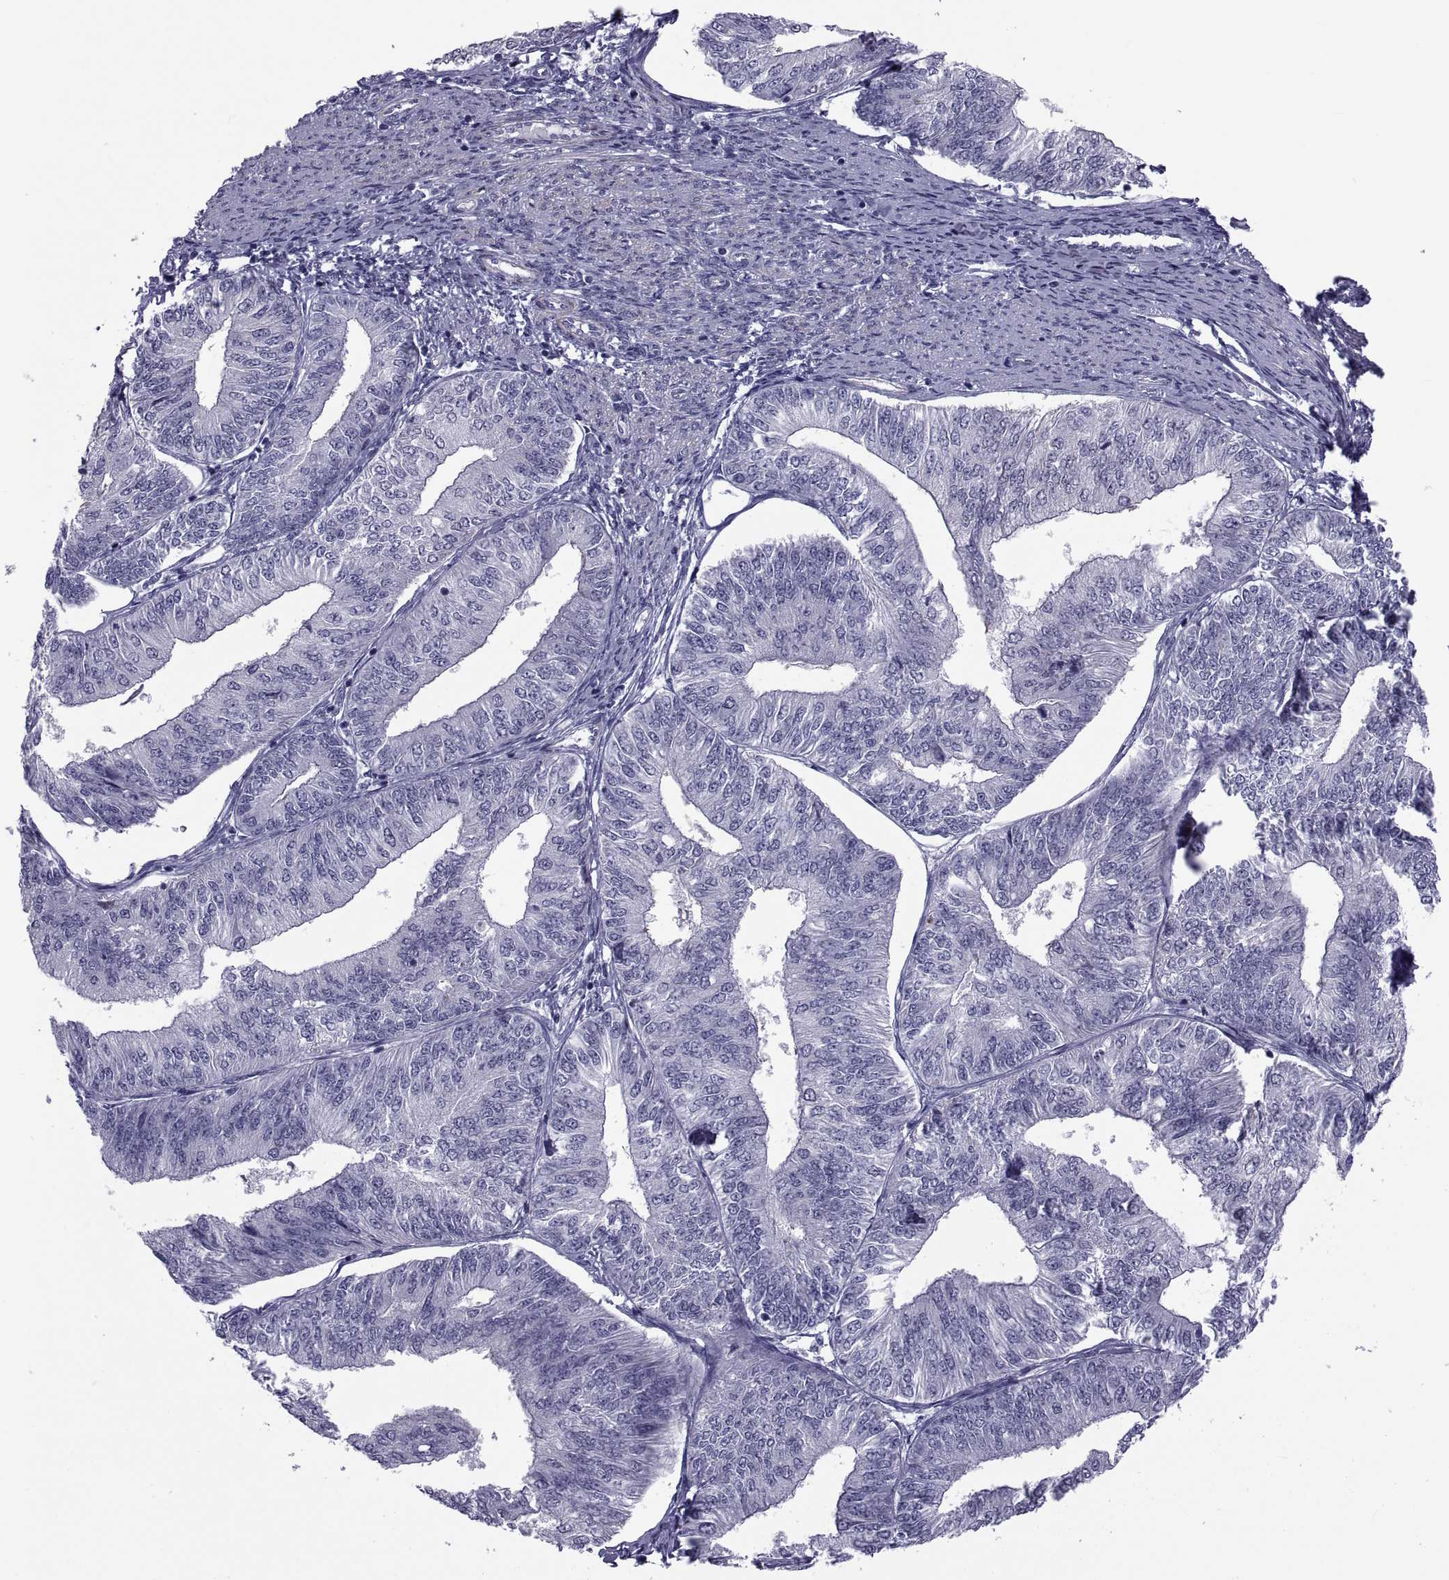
{"staining": {"intensity": "negative", "quantity": "none", "location": "none"}, "tissue": "endometrial cancer", "cell_type": "Tumor cells", "image_type": "cancer", "snomed": [{"axis": "morphology", "description": "Adenocarcinoma, NOS"}, {"axis": "topography", "description": "Endometrium"}], "caption": "The image demonstrates no staining of tumor cells in adenocarcinoma (endometrial).", "gene": "TMEM158", "patient": {"sex": "female", "age": 58}}